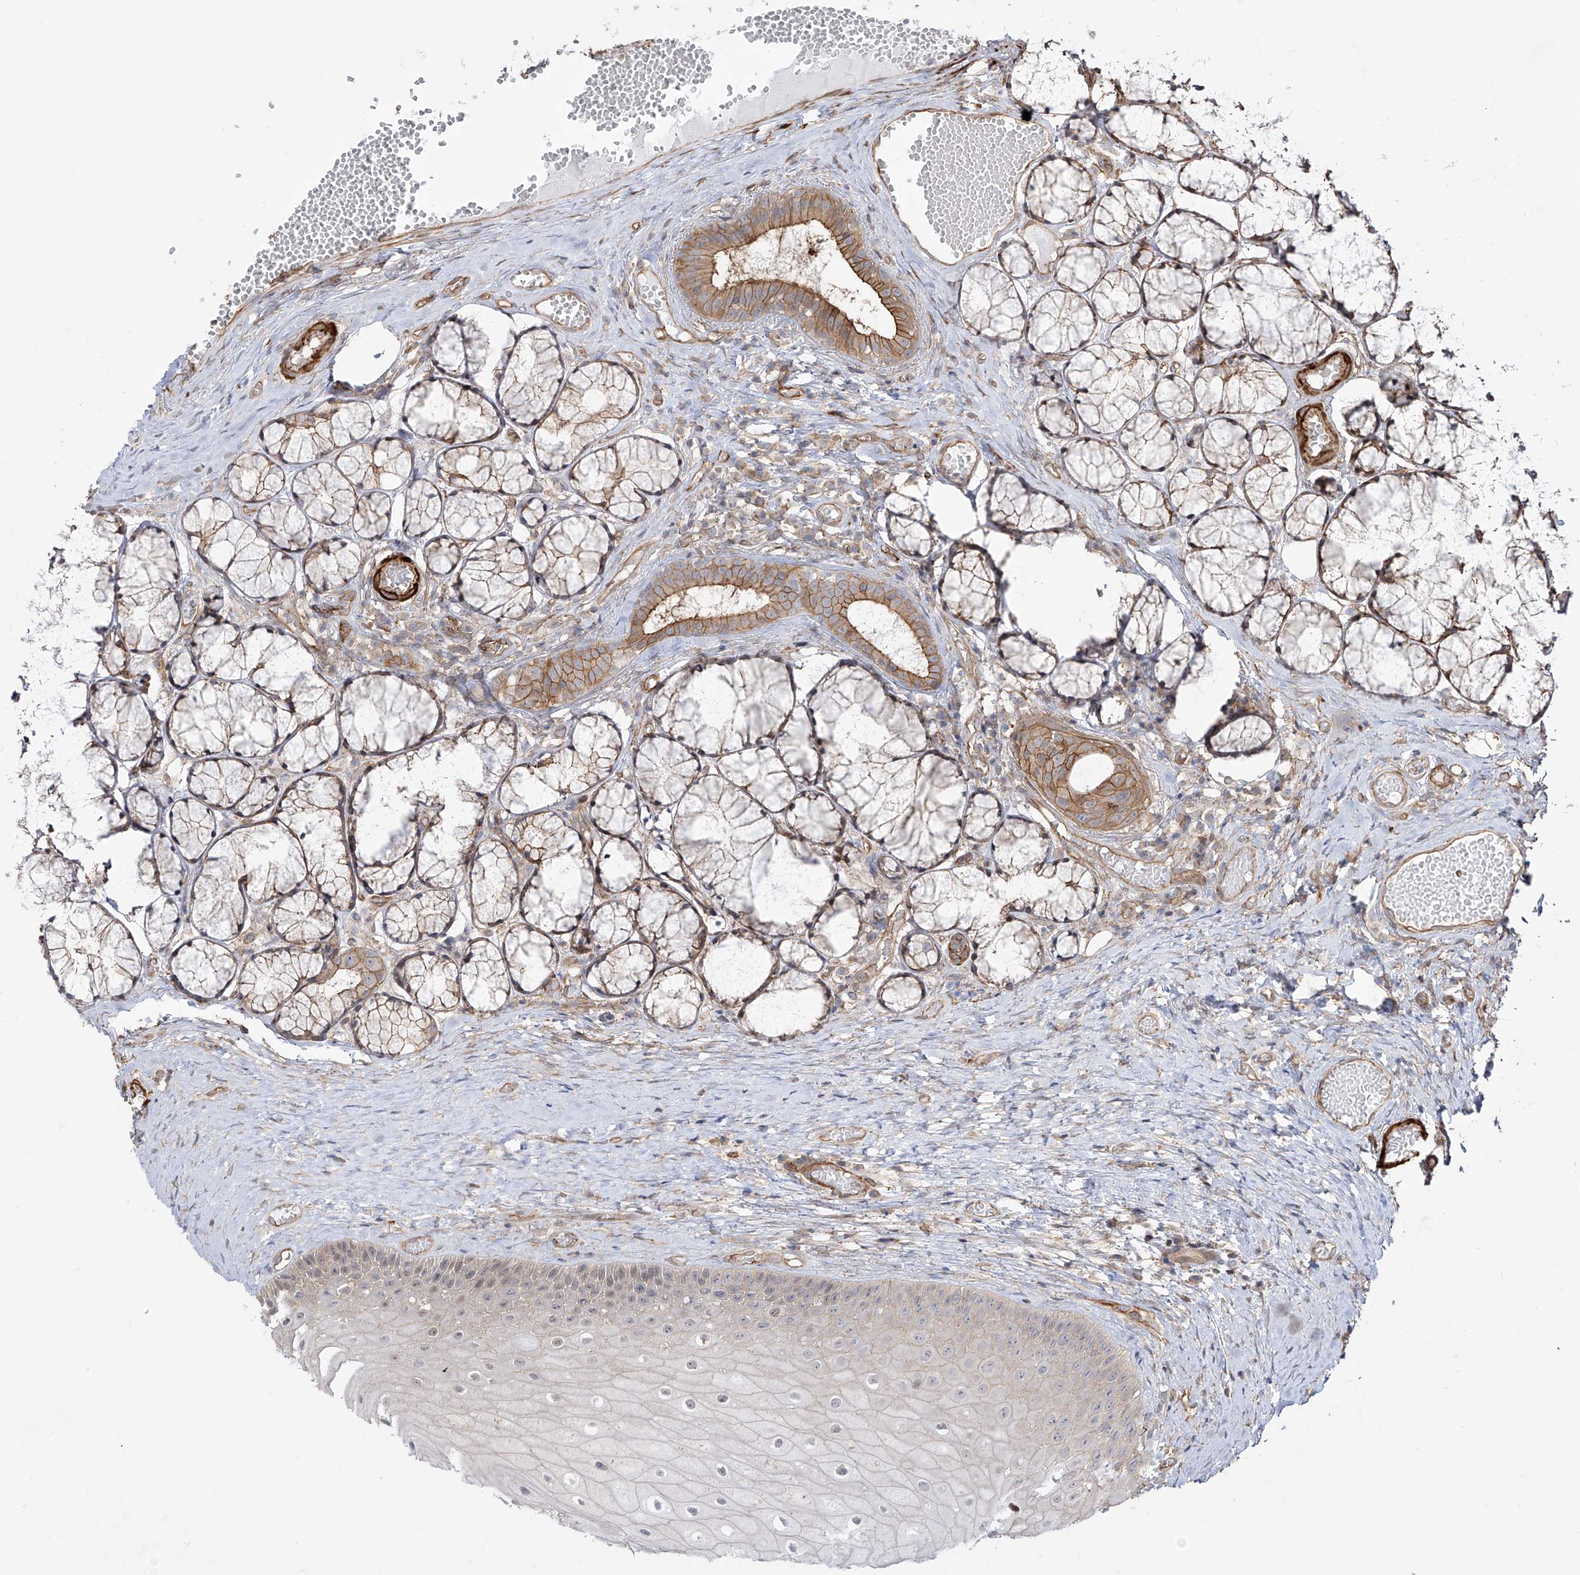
{"staining": {"intensity": "negative", "quantity": "none", "location": "none"}, "tissue": "oral mucosa", "cell_type": "Squamous epithelial cells", "image_type": "normal", "snomed": [{"axis": "morphology", "description": "Normal tissue, NOS"}, {"axis": "topography", "description": "Oral tissue"}], "caption": "A micrograph of oral mucosa stained for a protein reveals no brown staining in squamous epithelial cells. (DAB (3,3'-diaminobenzidine) immunohistochemistry (IHC) visualized using brightfield microscopy, high magnification).", "gene": "ZNF180", "patient": {"sex": "male", "age": 66}}